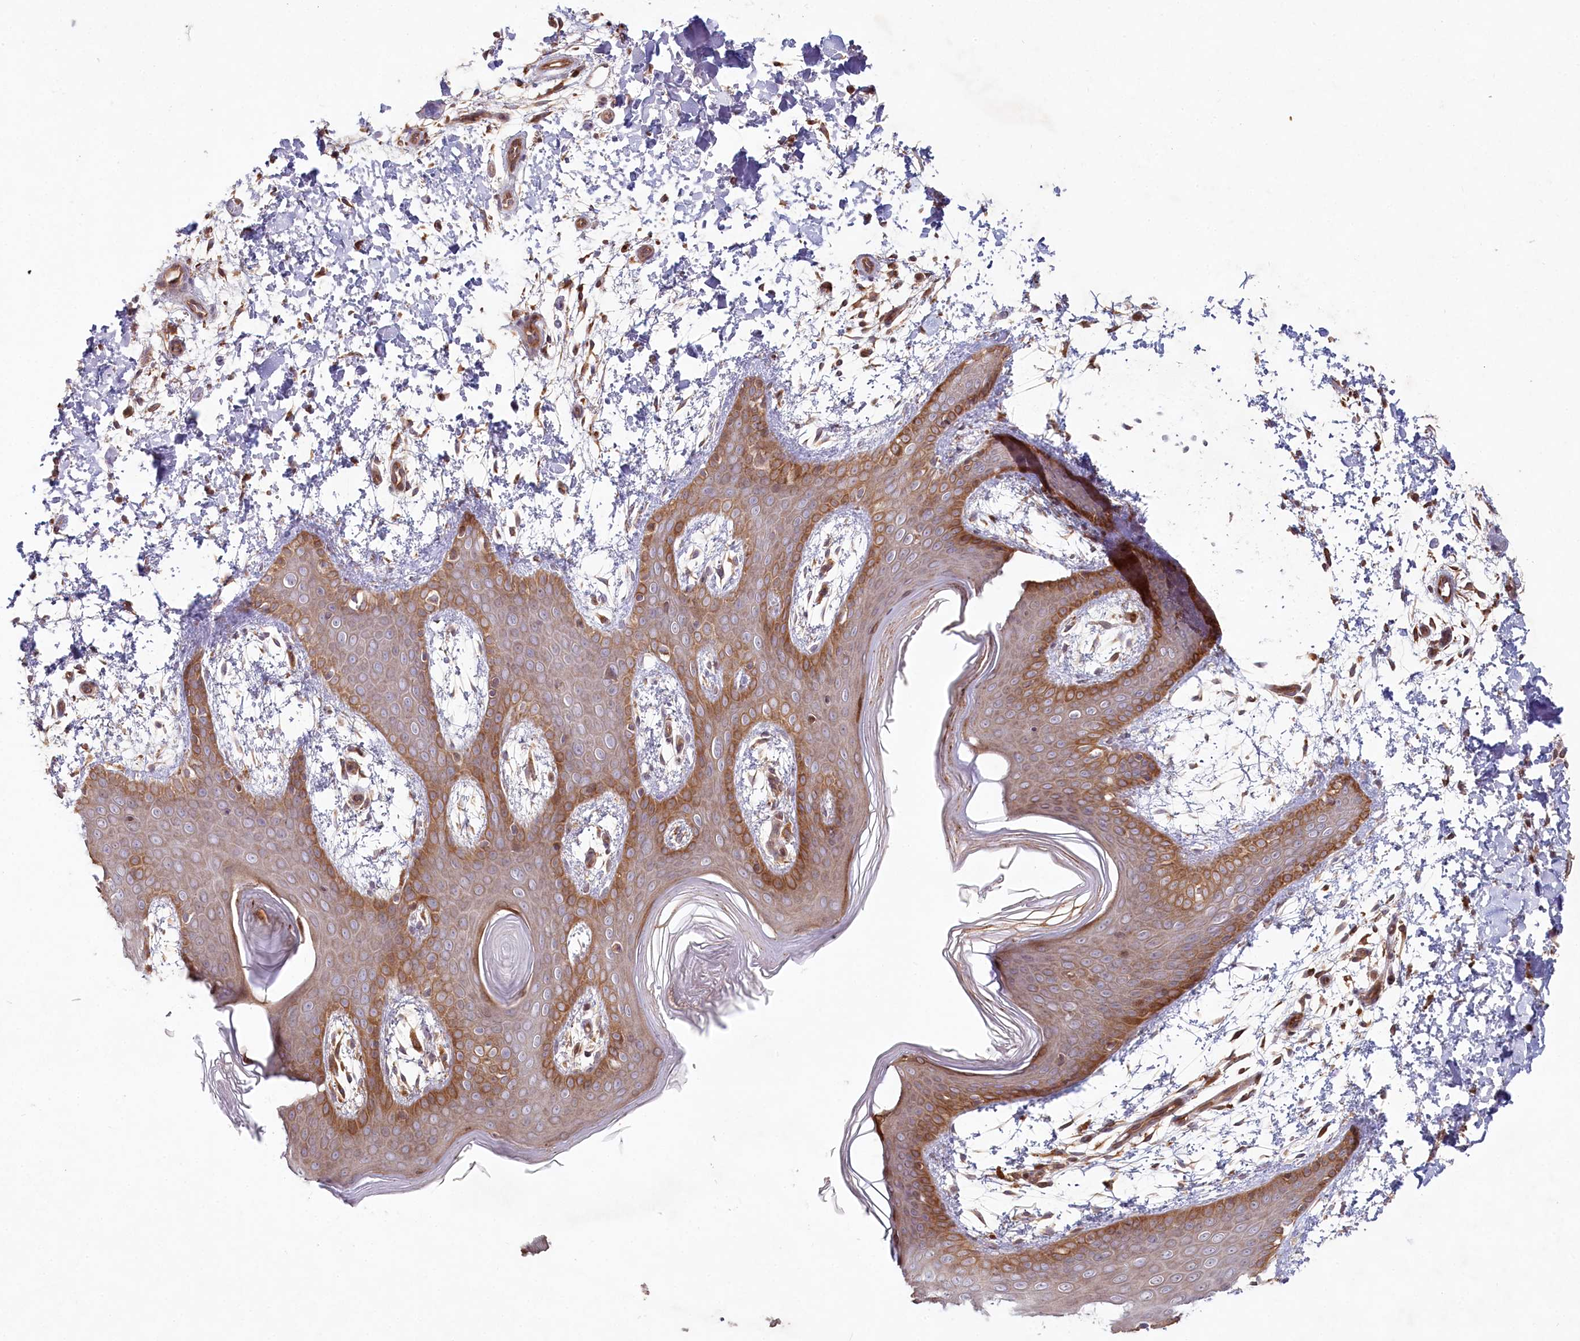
{"staining": {"intensity": "moderate", "quantity": ">75%", "location": "cytoplasmic/membranous"}, "tissue": "skin", "cell_type": "Fibroblasts", "image_type": "normal", "snomed": [{"axis": "morphology", "description": "Normal tissue, NOS"}, {"axis": "topography", "description": "Skin"}], "caption": "Immunohistochemistry (DAB (3,3'-diaminobenzidine)) staining of benign human skin demonstrates moderate cytoplasmic/membranous protein staining in about >75% of fibroblasts. The staining is performed using DAB (3,3'-diaminobenzidine) brown chromogen to label protein expression. The nuclei are counter-stained blue using hematoxylin.", "gene": "HAL", "patient": {"sex": "male", "age": 36}}